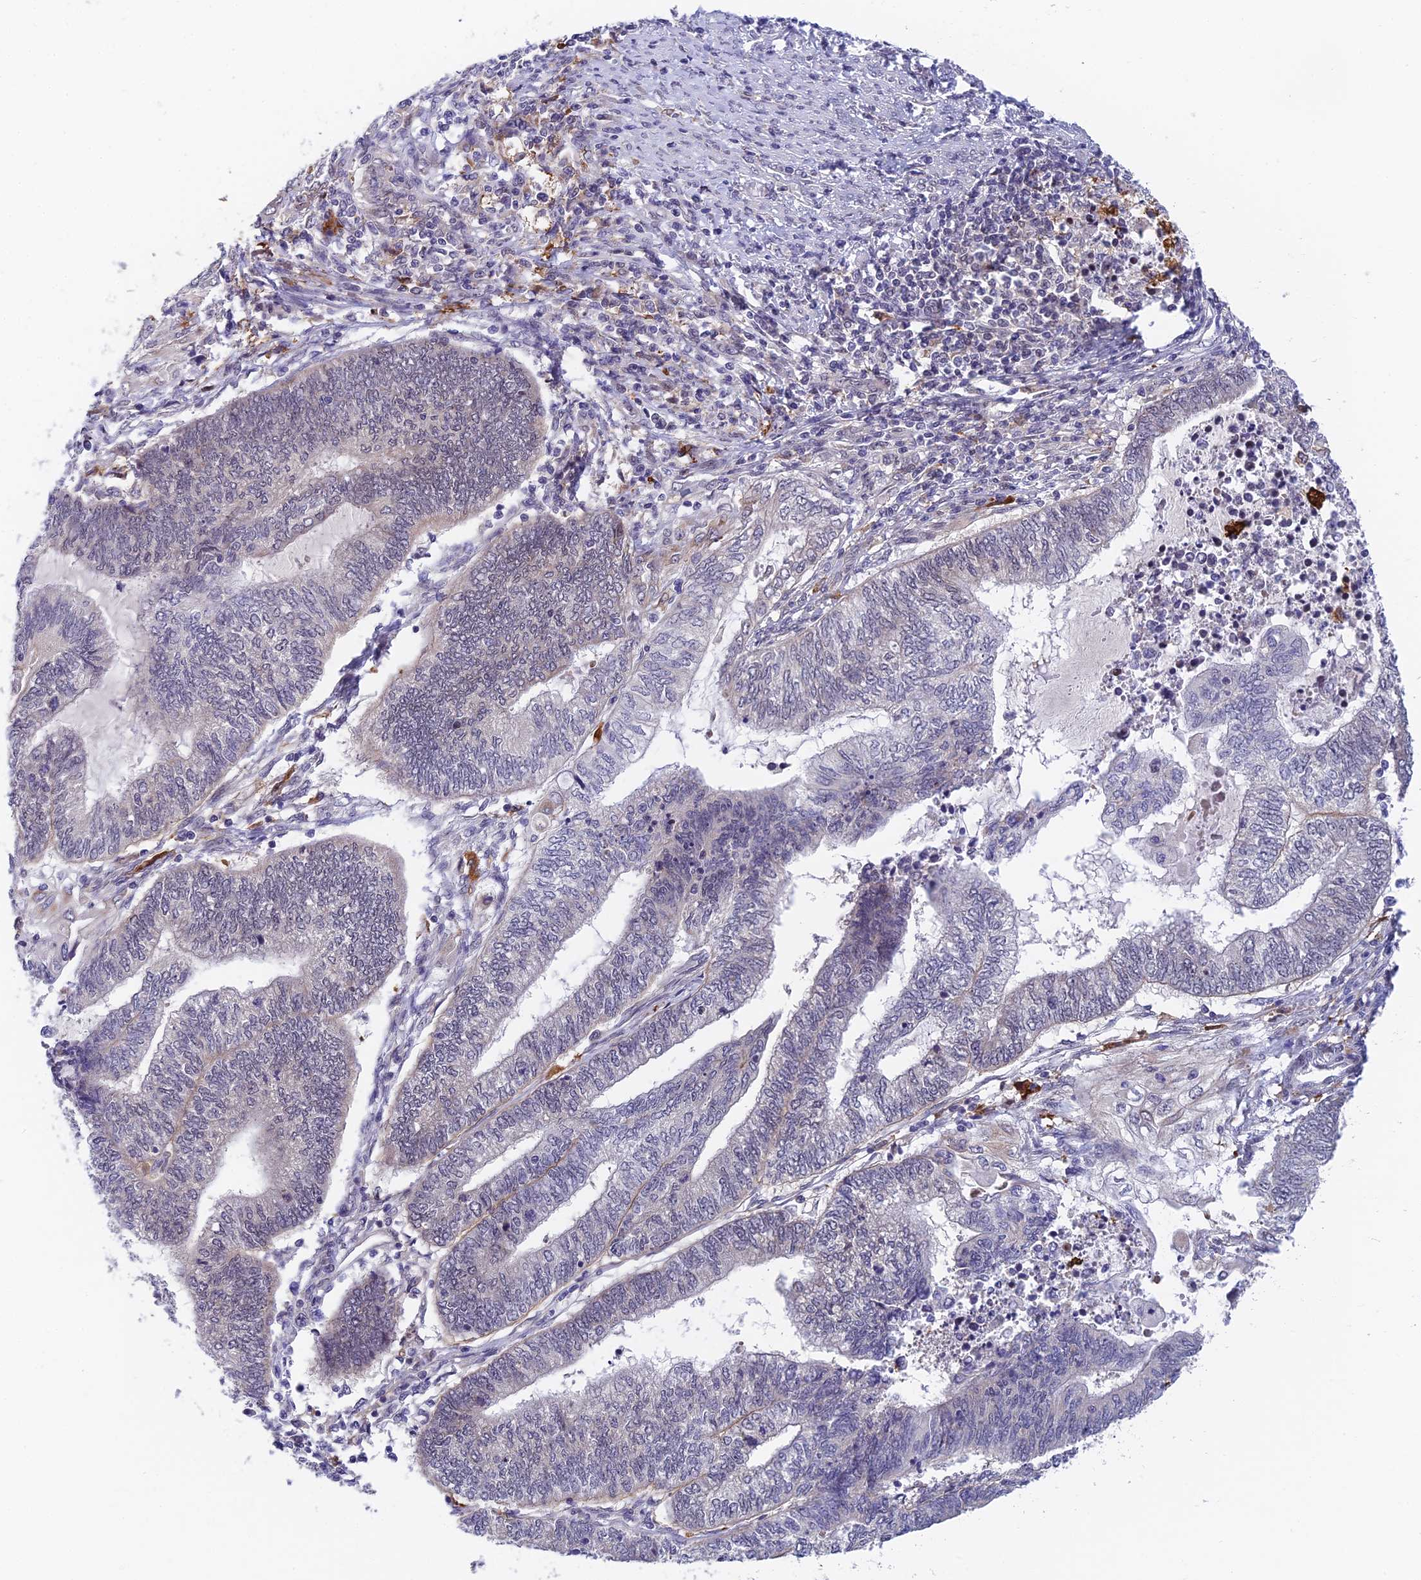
{"staining": {"intensity": "negative", "quantity": "none", "location": "none"}, "tissue": "endometrial cancer", "cell_type": "Tumor cells", "image_type": "cancer", "snomed": [{"axis": "morphology", "description": "Adenocarcinoma, NOS"}, {"axis": "topography", "description": "Uterus"}, {"axis": "topography", "description": "Endometrium"}], "caption": "This is an immunohistochemistry micrograph of endometrial cancer (adenocarcinoma). There is no staining in tumor cells.", "gene": "NSMCE1", "patient": {"sex": "female", "age": 70}}